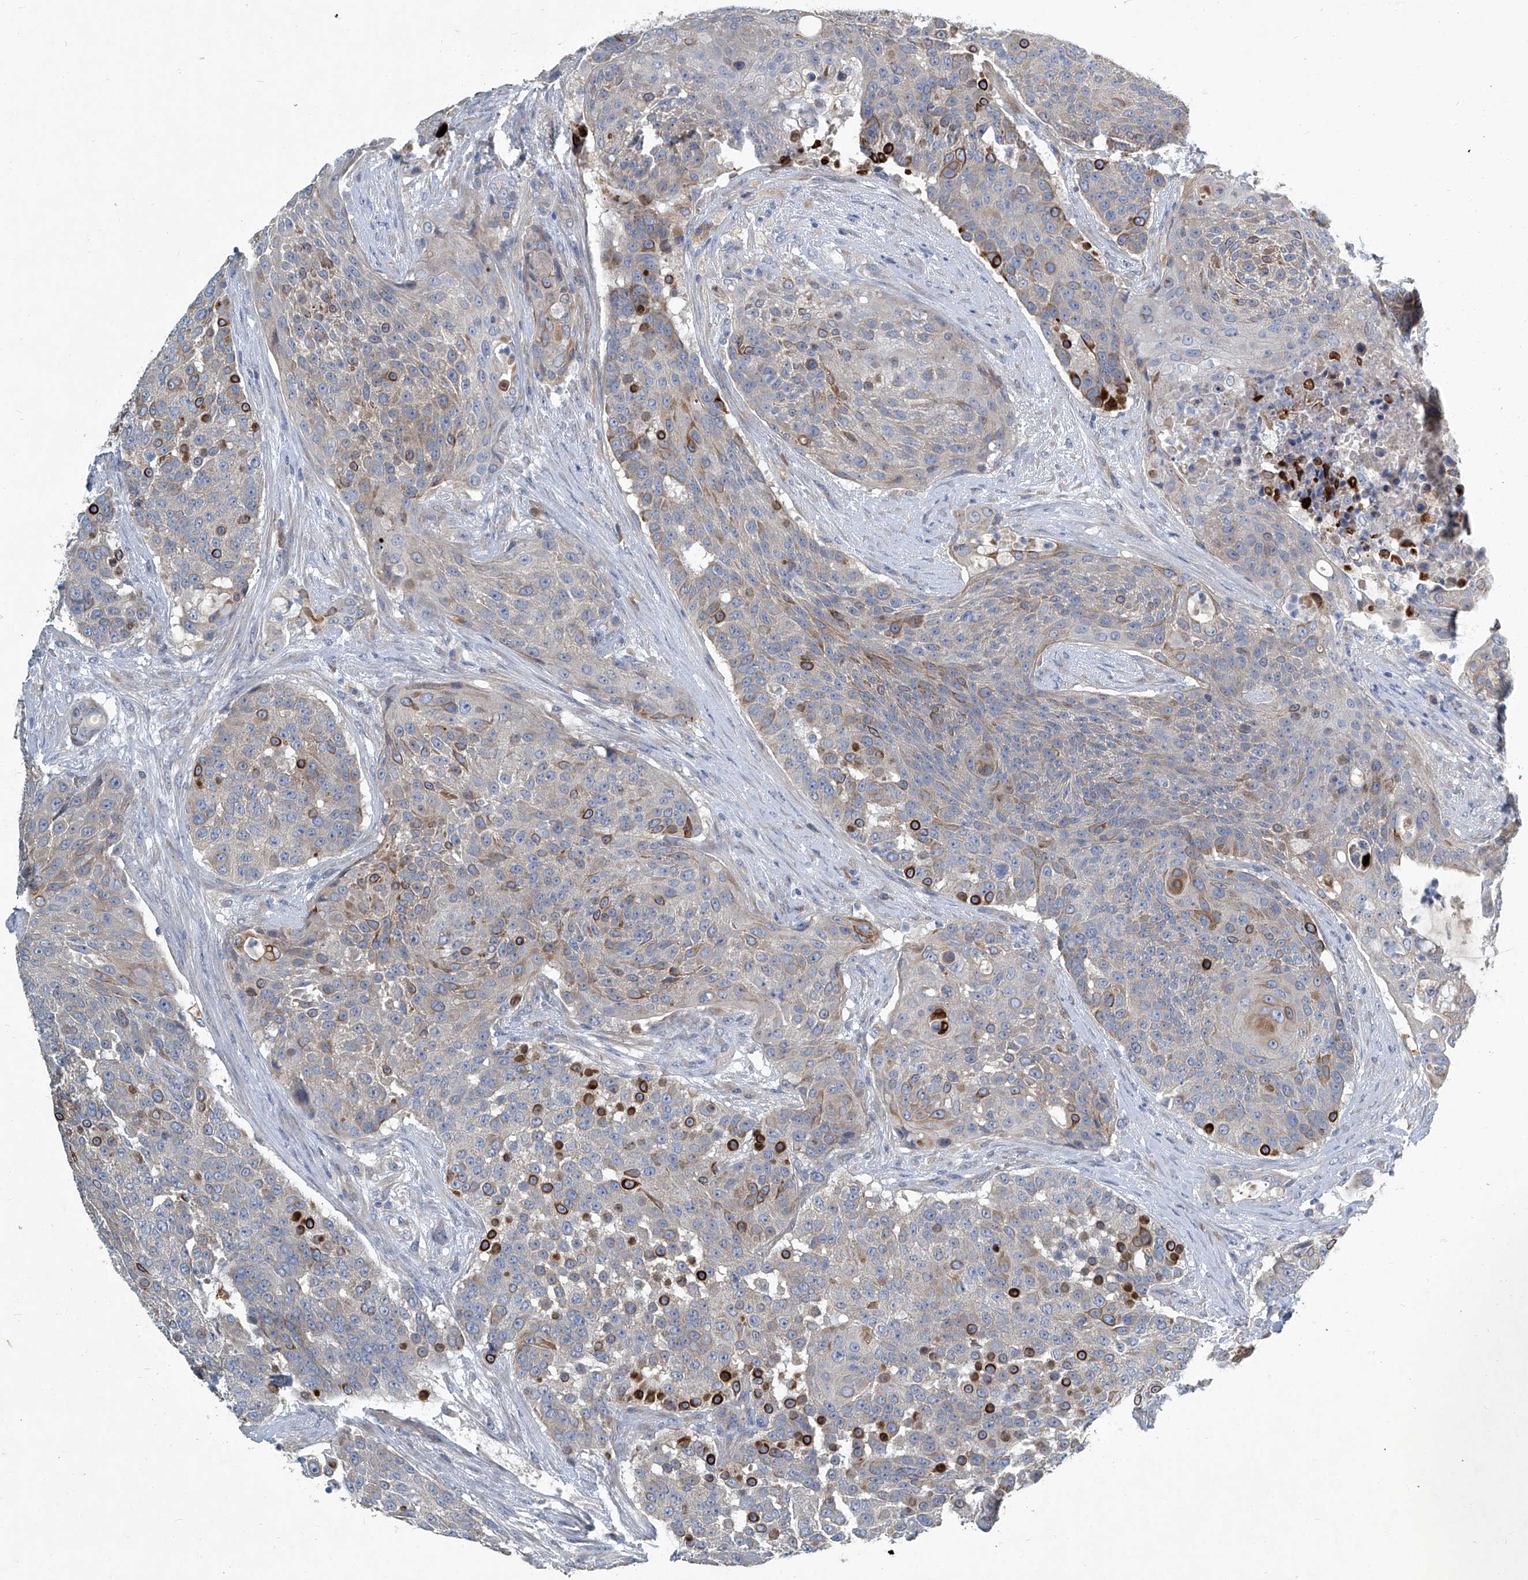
{"staining": {"intensity": "strong", "quantity": "<25%", "location": "cytoplasmic/membranous"}, "tissue": "urothelial cancer", "cell_type": "Tumor cells", "image_type": "cancer", "snomed": [{"axis": "morphology", "description": "Urothelial carcinoma, High grade"}, {"axis": "topography", "description": "Urinary bladder"}], "caption": "Immunohistochemical staining of human urothelial cancer reveals medium levels of strong cytoplasmic/membranous staining in approximately <25% of tumor cells. (Brightfield microscopy of DAB IHC at high magnification).", "gene": "SLC26A11", "patient": {"sex": "female", "age": 63}}